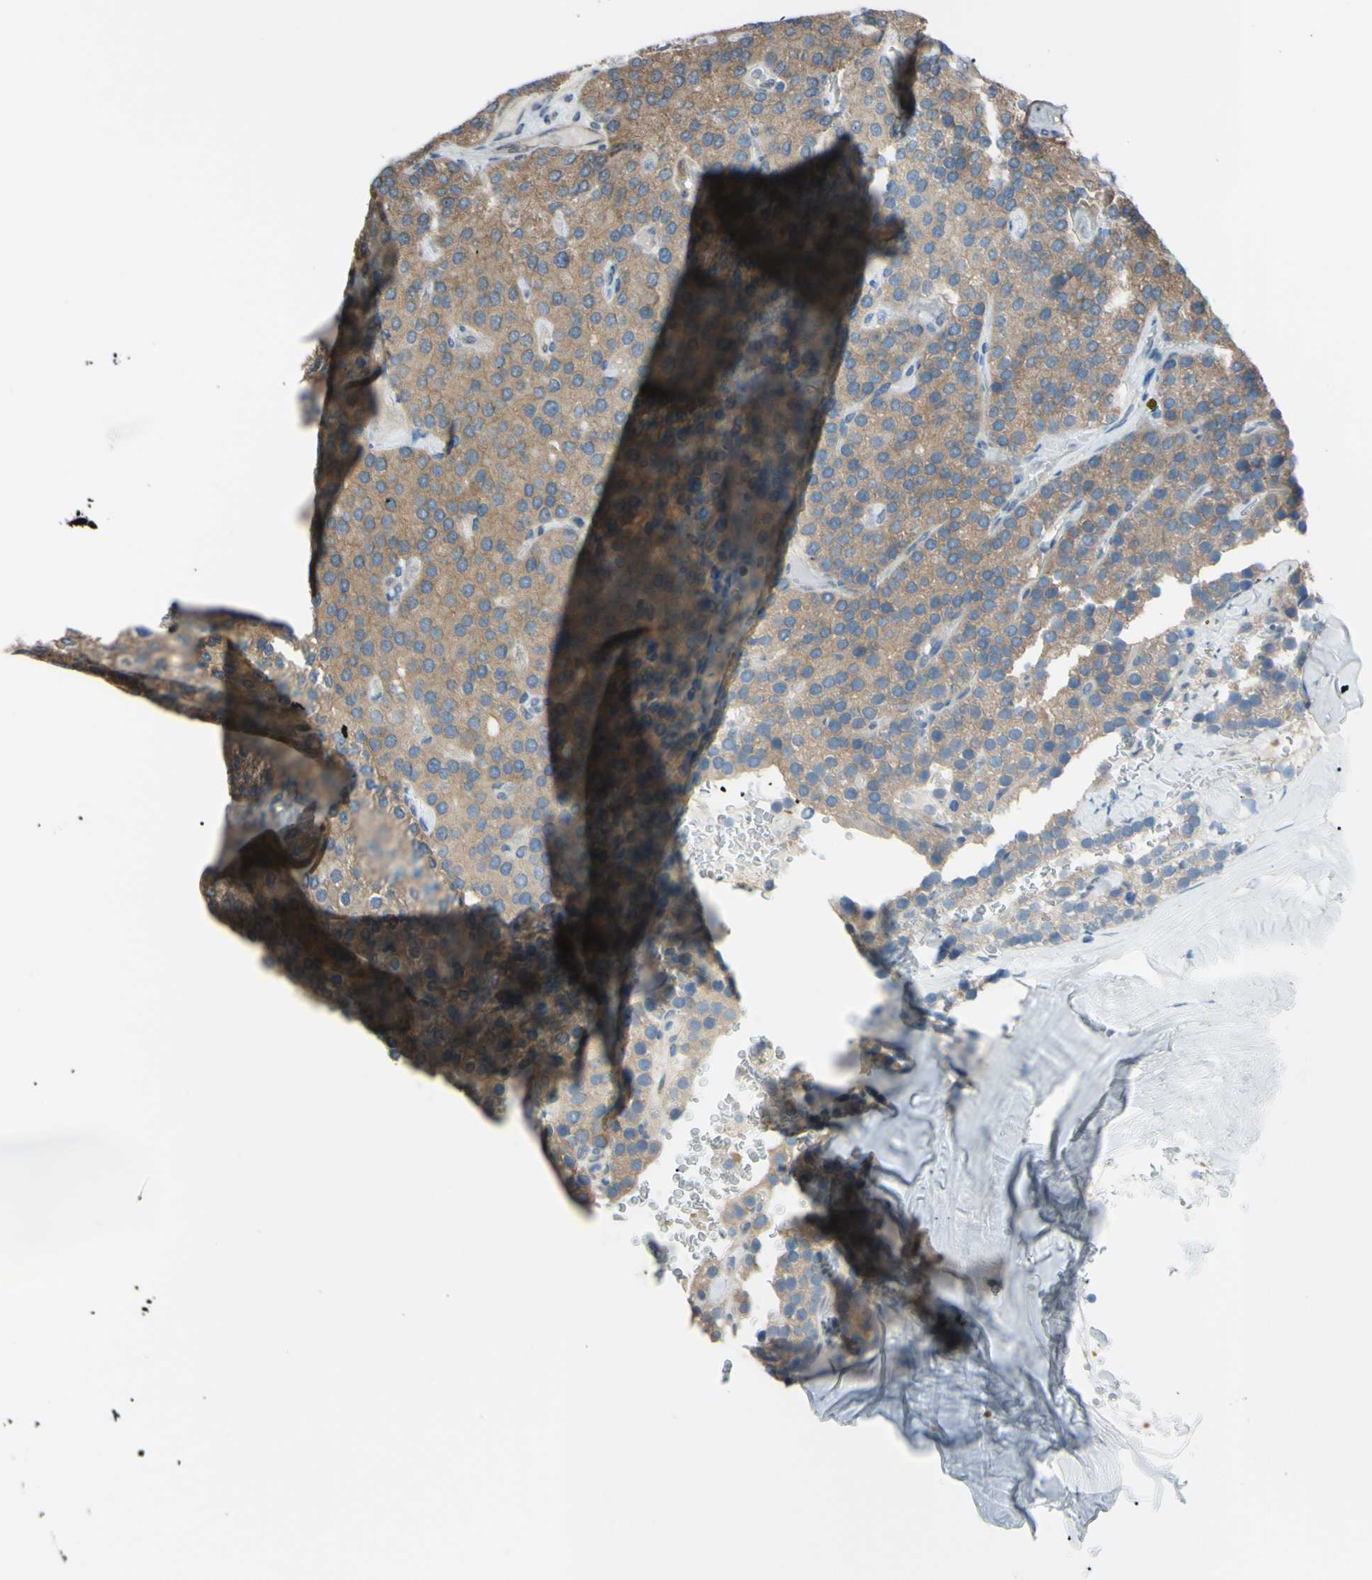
{"staining": {"intensity": "moderate", "quantity": ">75%", "location": "cytoplasmic/membranous"}, "tissue": "parathyroid gland", "cell_type": "Glandular cells", "image_type": "normal", "snomed": [{"axis": "morphology", "description": "Normal tissue, NOS"}, {"axis": "morphology", "description": "Adenoma, NOS"}, {"axis": "topography", "description": "Parathyroid gland"}], "caption": "Parathyroid gland stained with DAB immunohistochemistry displays medium levels of moderate cytoplasmic/membranous staining in about >75% of glandular cells.", "gene": "YWHAQ", "patient": {"sex": "female", "age": 86}}